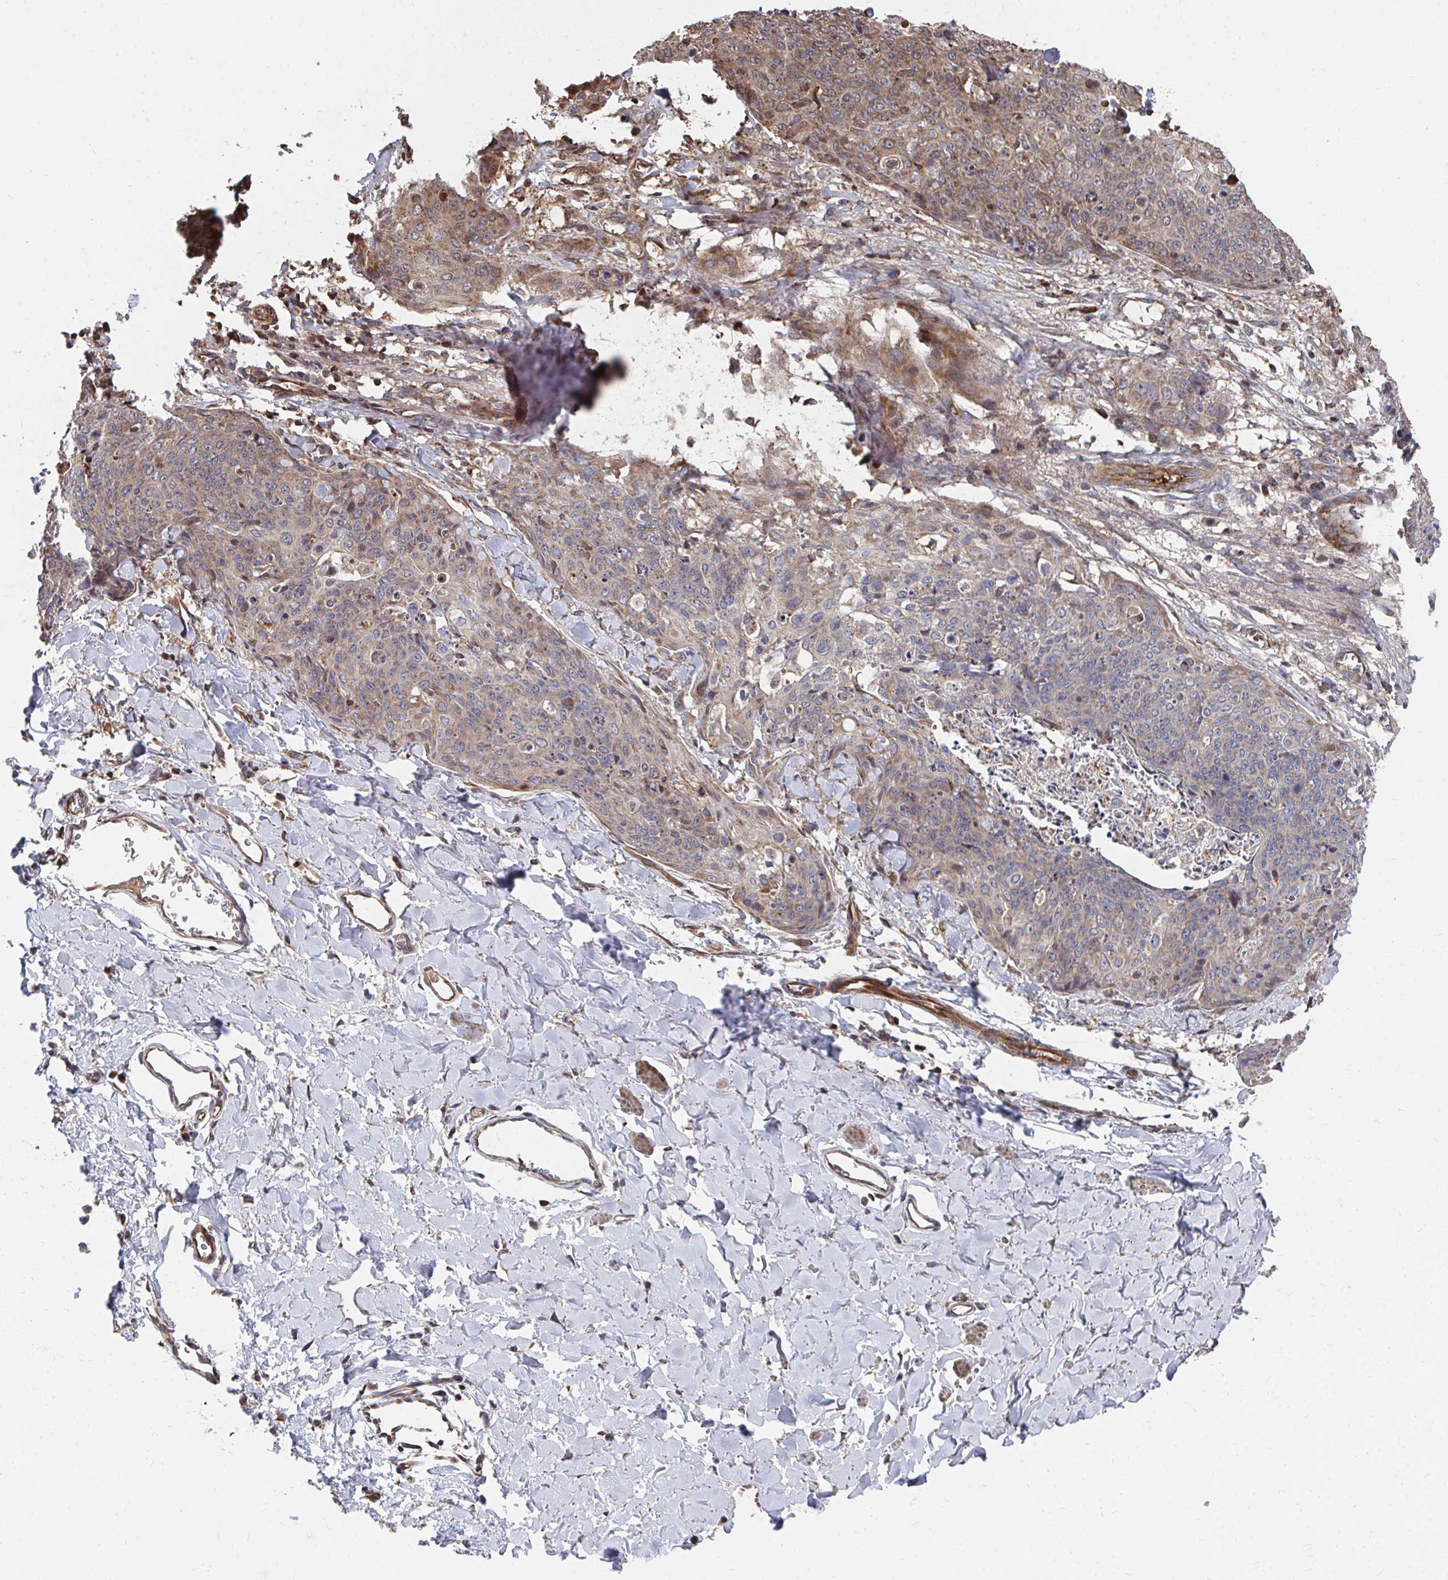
{"staining": {"intensity": "weak", "quantity": "25%-75%", "location": "cytoplasmic/membranous"}, "tissue": "skin cancer", "cell_type": "Tumor cells", "image_type": "cancer", "snomed": [{"axis": "morphology", "description": "Squamous cell carcinoma, NOS"}, {"axis": "topography", "description": "Skin"}, {"axis": "topography", "description": "Vulva"}], "caption": "Immunohistochemical staining of human skin squamous cell carcinoma exhibits low levels of weak cytoplasmic/membranous expression in about 25%-75% of tumor cells.", "gene": "FAM89A", "patient": {"sex": "female", "age": 85}}